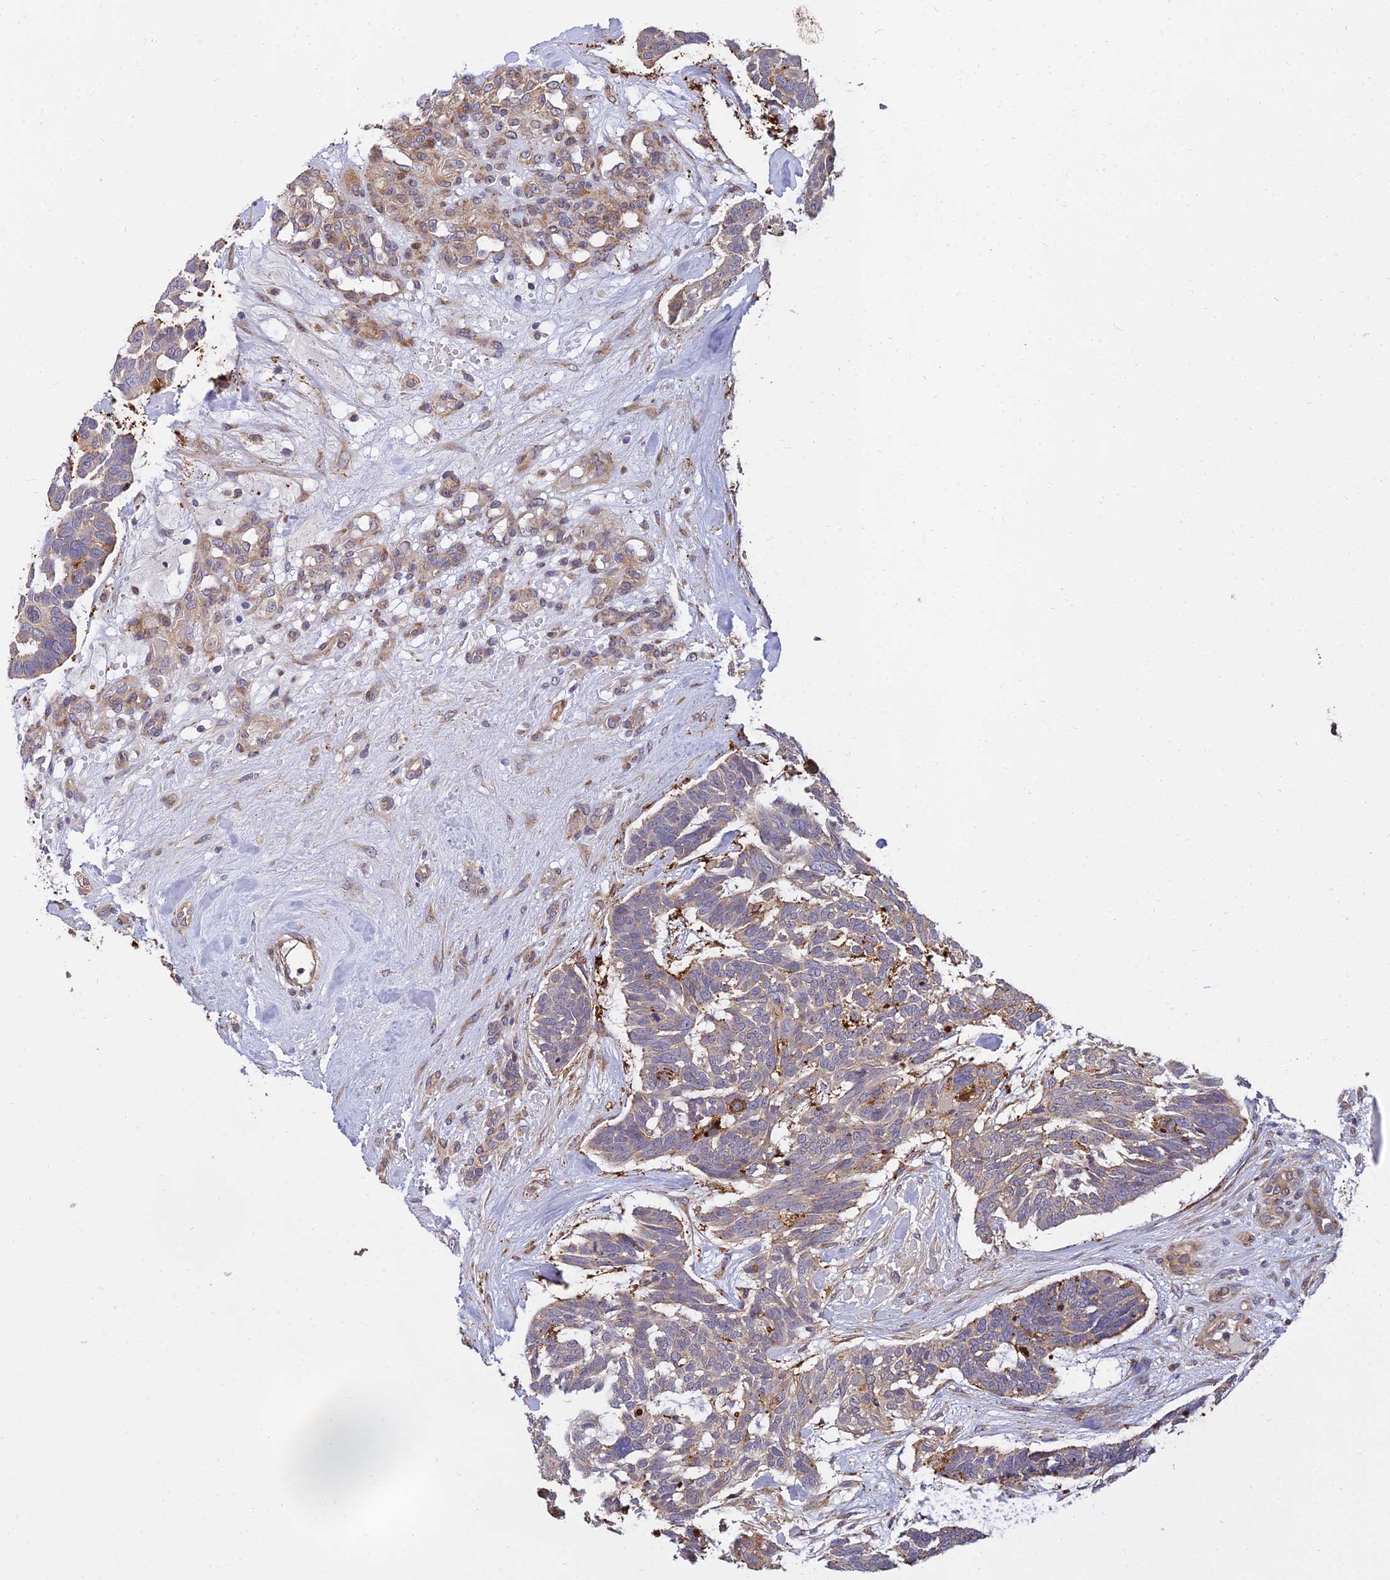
{"staining": {"intensity": "weak", "quantity": "25%-75%", "location": "cytoplasmic/membranous"}, "tissue": "skin cancer", "cell_type": "Tumor cells", "image_type": "cancer", "snomed": [{"axis": "morphology", "description": "Basal cell carcinoma"}, {"axis": "topography", "description": "Skin"}], "caption": "IHC image of skin cancer stained for a protein (brown), which demonstrates low levels of weak cytoplasmic/membranous expression in about 25%-75% of tumor cells.", "gene": "ARL8B", "patient": {"sex": "male", "age": 88}}